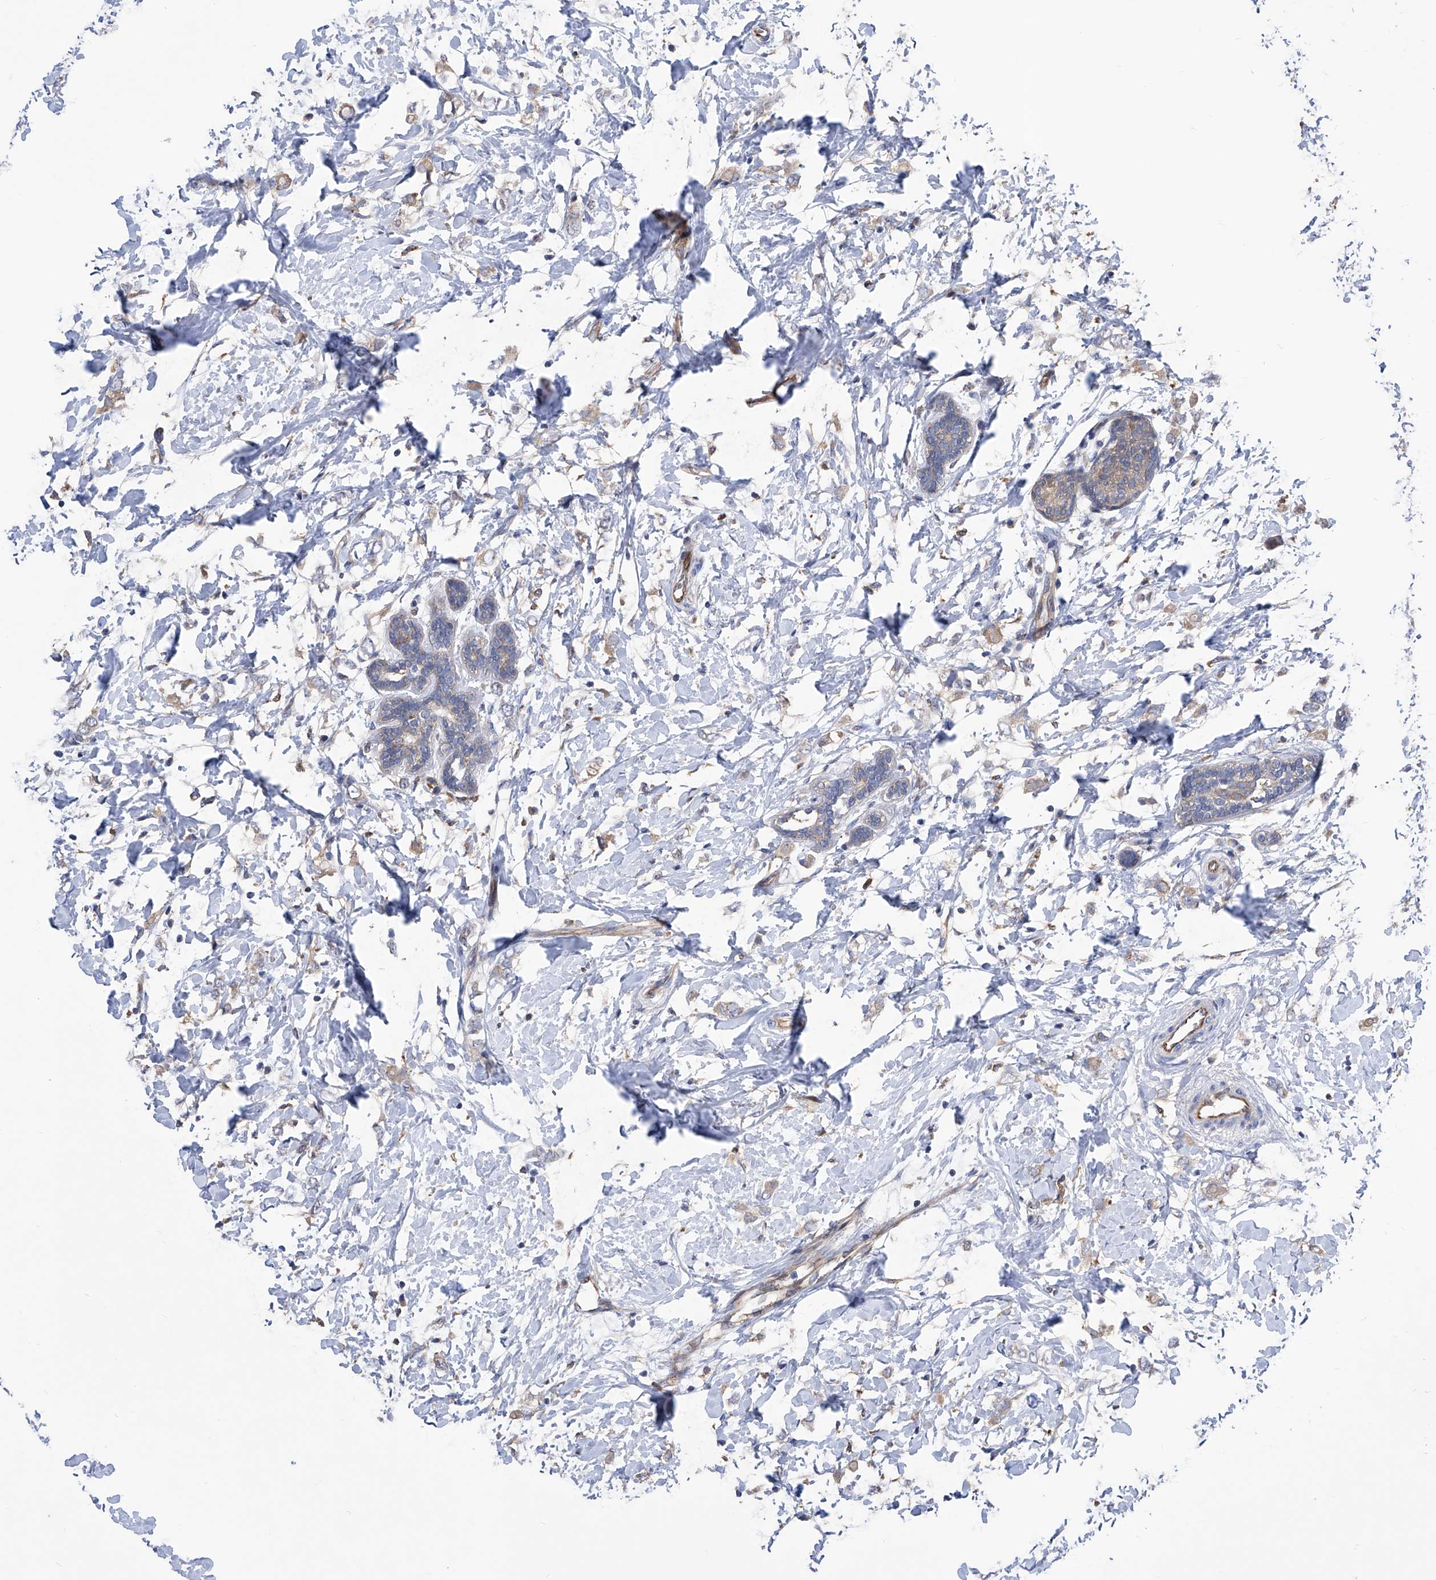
{"staining": {"intensity": "weak", "quantity": "25%-75%", "location": "cytoplasmic/membranous"}, "tissue": "breast cancer", "cell_type": "Tumor cells", "image_type": "cancer", "snomed": [{"axis": "morphology", "description": "Normal tissue, NOS"}, {"axis": "morphology", "description": "Lobular carcinoma"}, {"axis": "topography", "description": "Breast"}], "caption": "Lobular carcinoma (breast) was stained to show a protein in brown. There is low levels of weak cytoplasmic/membranous positivity in approximately 25%-75% of tumor cells.", "gene": "SPATA20", "patient": {"sex": "female", "age": 47}}